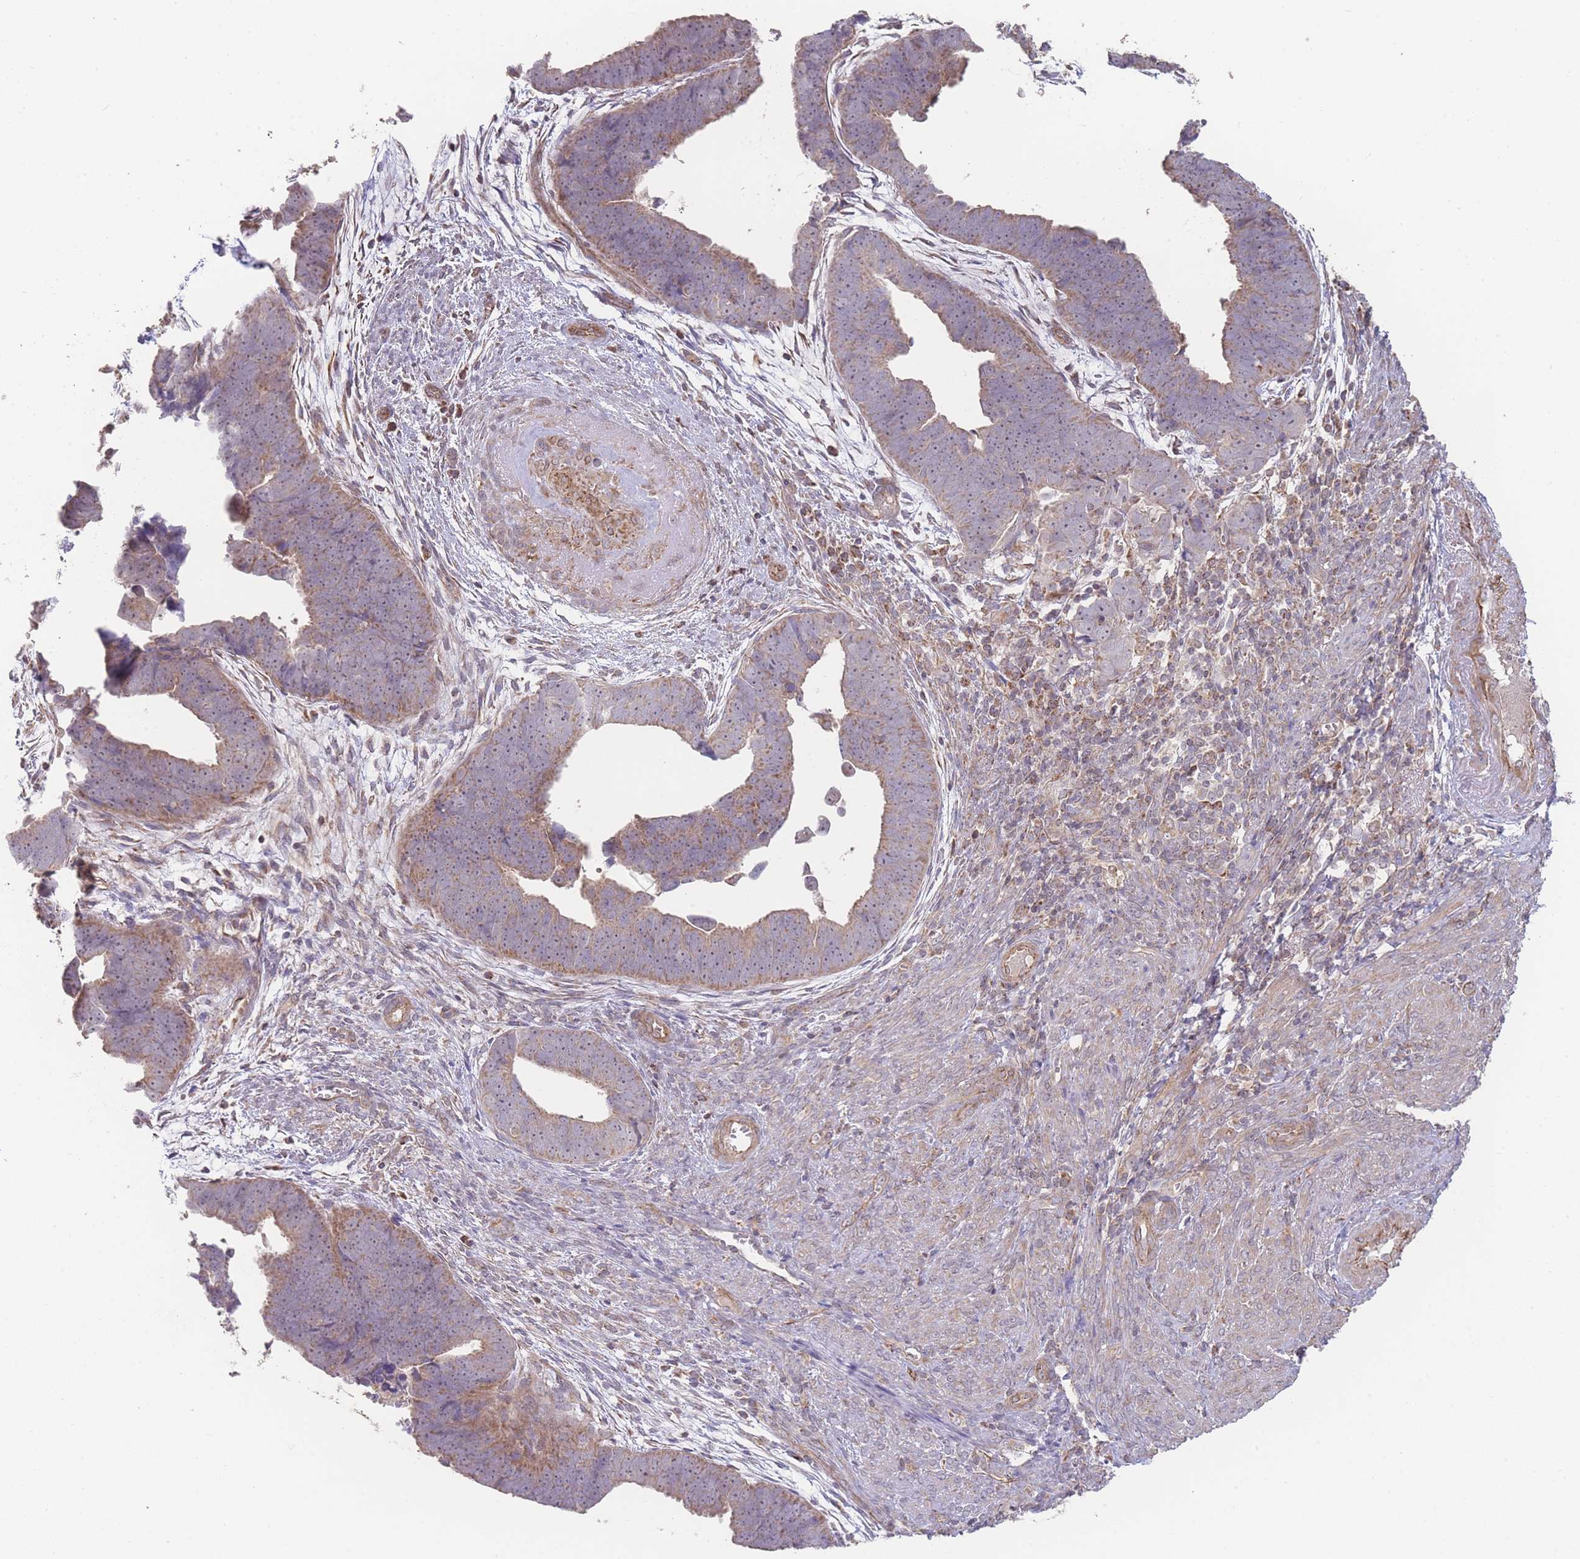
{"staining": {"intensity": "moderate", "quantity": "25%-75%", "location": "cytoplasmic/membranous"}, "tissue": "endometrial cancer", "cell_type": "Tumor cells", "image_type": "cancer", "snomed": [{"axis": "morphology", "description": "Adenocarcinoma, NOS"}, {"axis": "topography", "description": "Endometrium"}], "caption": "Tumor cells display medium levels of moderate cytoplasmic/membranous staining in about 25%-75% of cells in human adenocarcinoma (endometrial).", "gene": "PXMP4", "patient": {"sex": "female", "age": 75}}